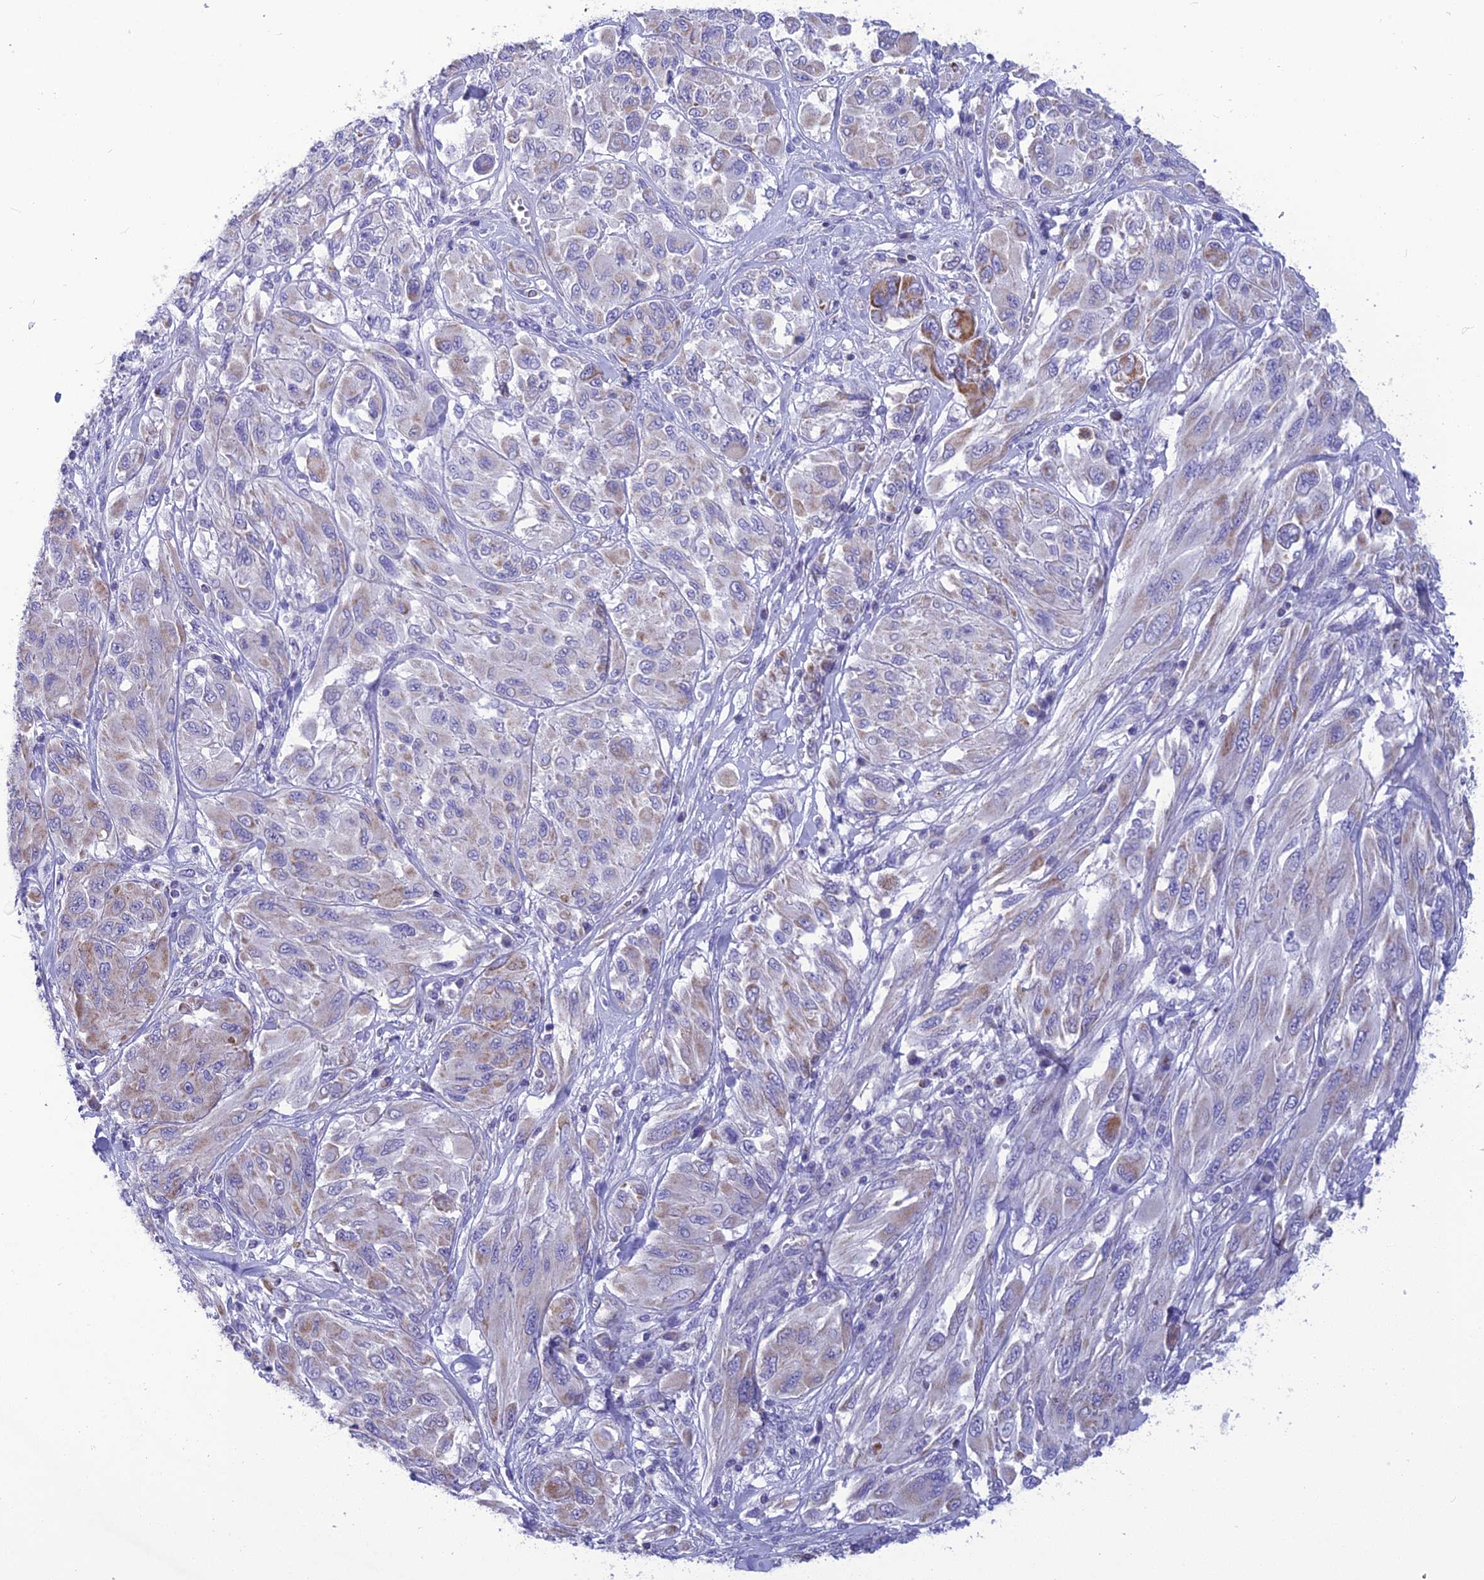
{"staining": {"intensity": "weak", "quantity": "<25%", "location": "cytoplasmic/membranous"}, "tissue": "melanoma", "cell_type": "Tumor cells", "image_type": "cancer", "snomed": [{"axis": "morphology", "description": "Malignant melanoma, NOS"}, {"axis": "topography", "description": "Skin"}], "caption": "Tumor cells are negative for brown protein staining in melanoma. Nuclei are stained in blue.", "gene": "POMGNT1", "patient": {"sex": "female", "age": 91}}